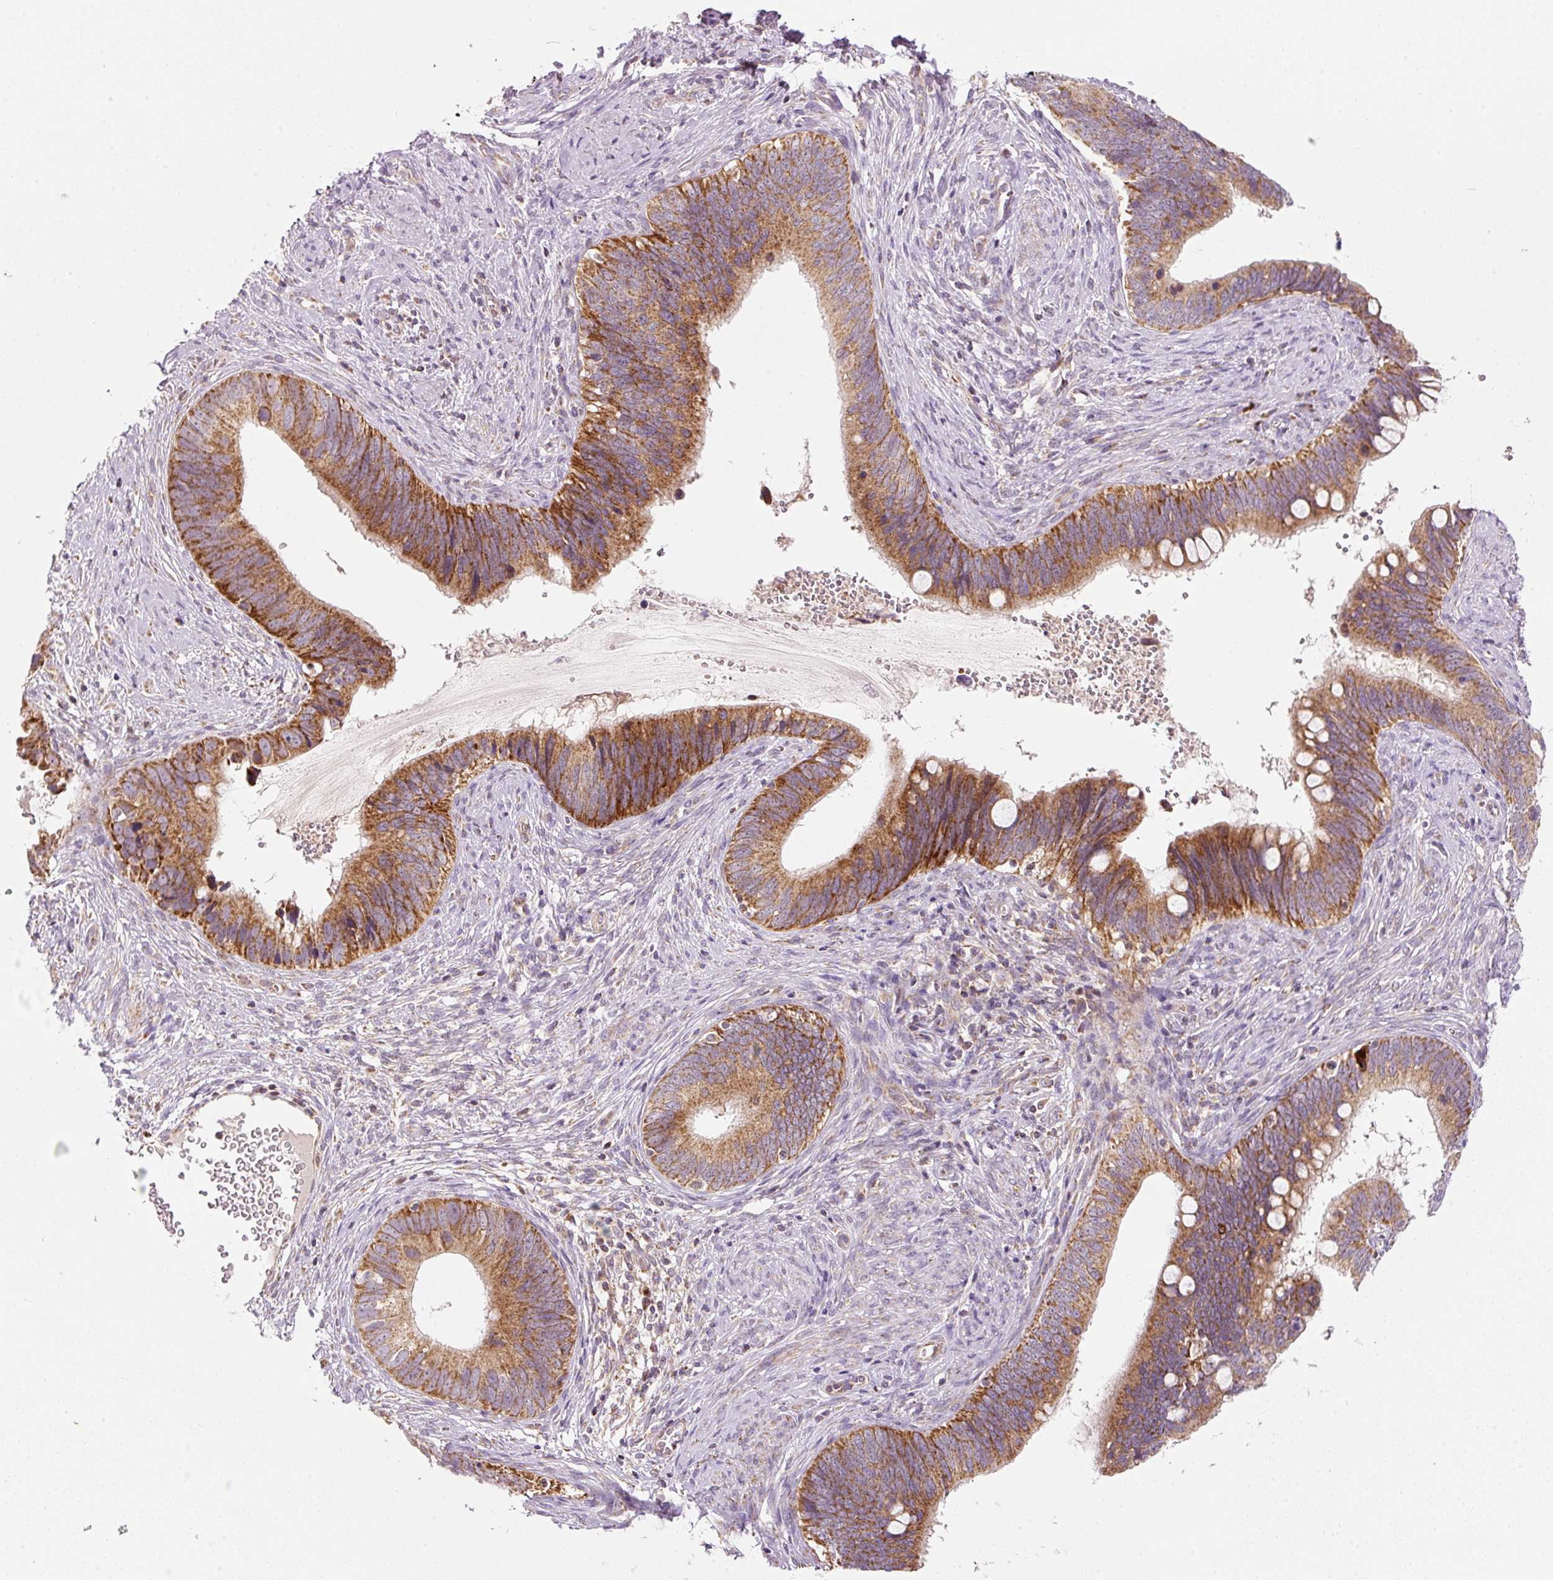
{"staining": {"intensity": "moderate", "quantity": ">75%", "location": "cytoplasmic/membranous"}, "tissue": "cervical cancer", "cell_type": "Tumor cells", "image_type": "cancer", "snomed": [{"axis": "morphology", "description": "Adenocarcinoma, NOS"}, {"axis": "topography", "description": "Cervix"}], "caption": "Cervical cancer (adenocarcinoma) stained with a brown dye shows moderate cytoplasmic/membranous positive expression in approximately >75% of tumor cells.", "gene": "FAM78B", "patient": {"sex": "female", "age": 42}}